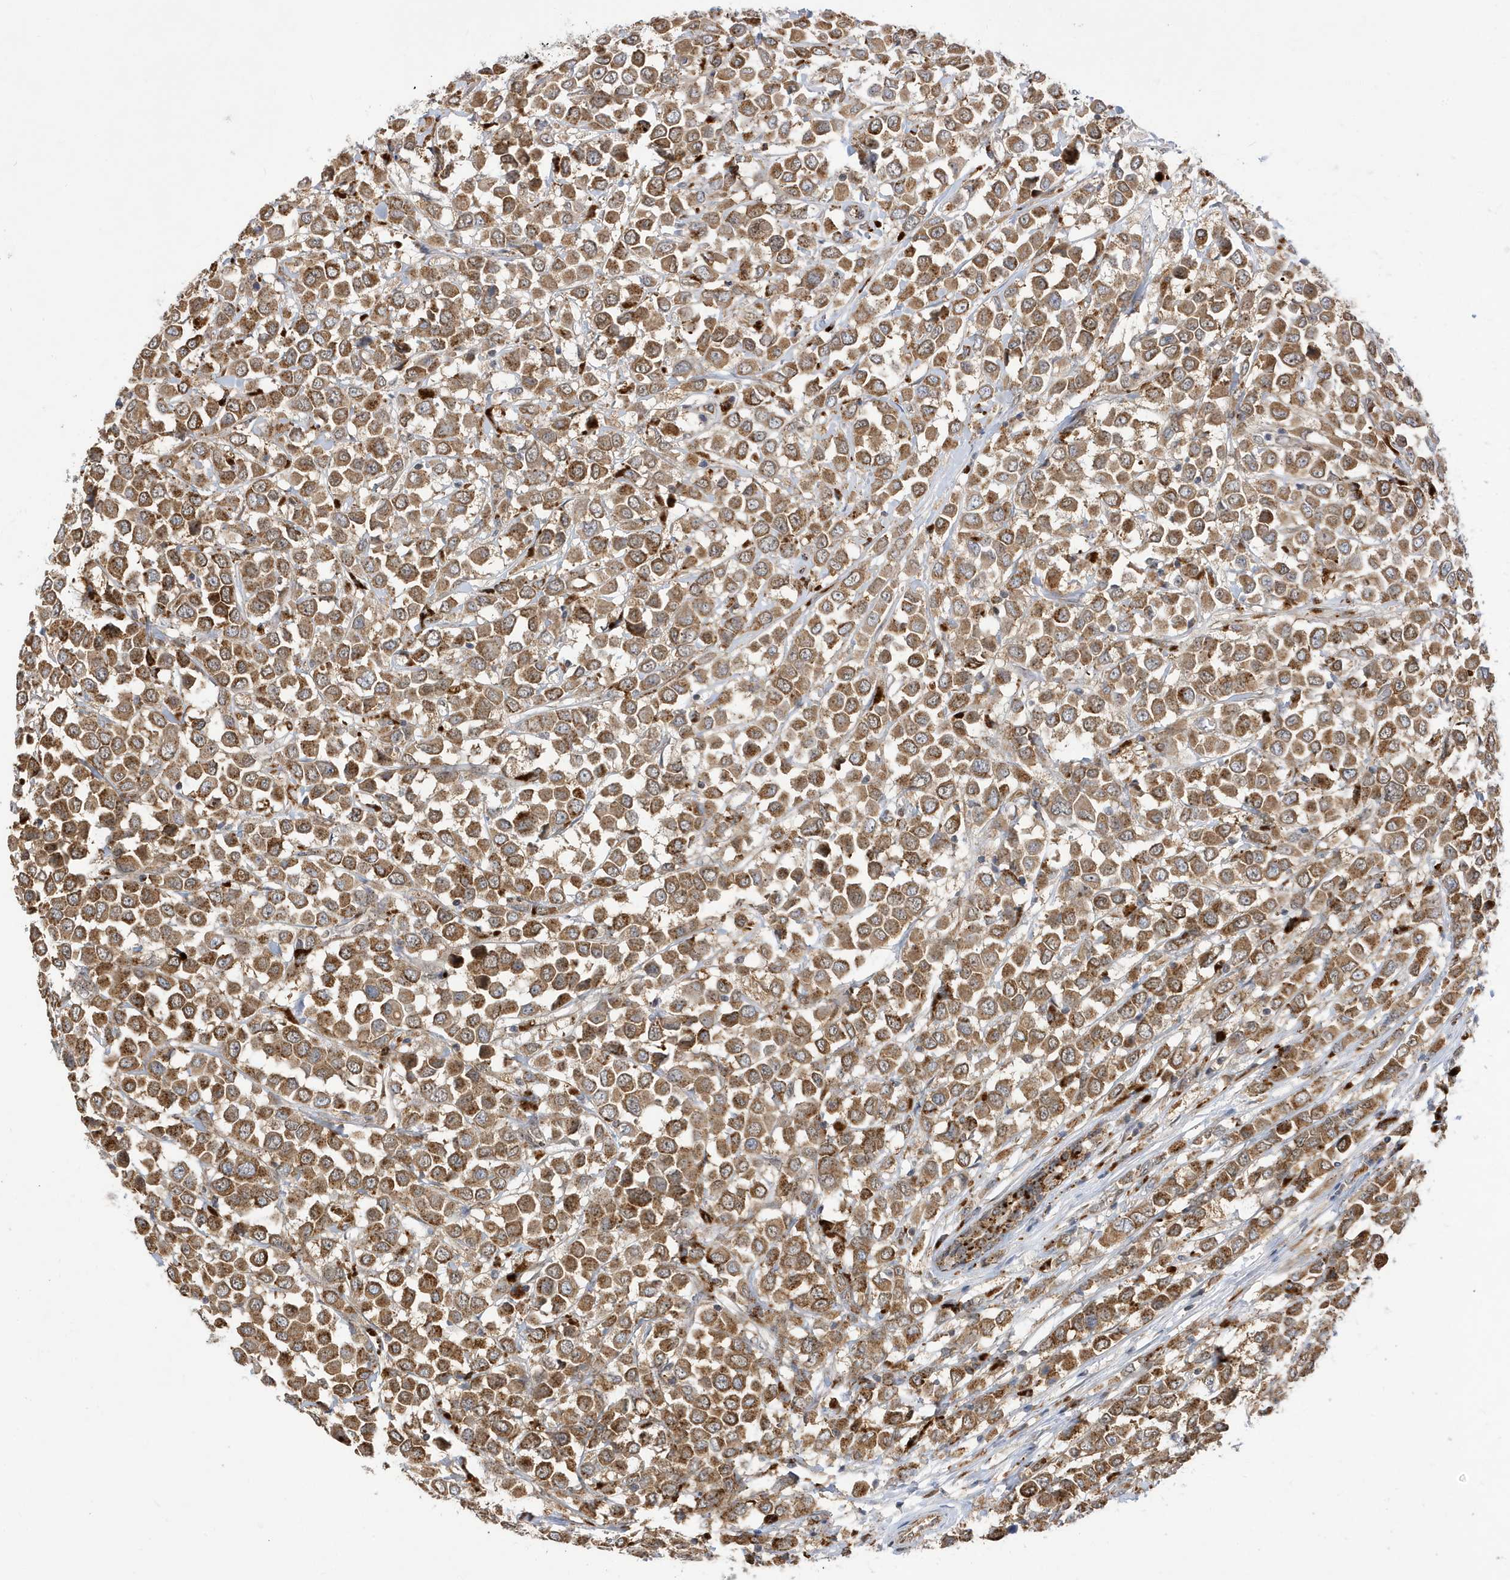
{"staining": {"intensity": "moderate", "quantity": ">75%", "location": "cytoplasmic/membranous"}, "tissue": "breast cancer", "cell_type": "Tumor cells", "image_type": "cancer", "snomed": [{"axis": "morphology", "description": "Duct carcinoma"}, {"axis": "topography", "description": "Breast"}], "caption": "IHC photomicrograph of neoplastic tissue: human breast intraductal carcinoma stained using immunohistochemistry (IHC) demonstrates medium levels of moderate protein expression localized specifically in the cytoplasmic/membranous of tumor cells, appearing as a cytoplasmic/membranous brown color.", "gene": "ZNF507", "patient": {"sex": "female", "age": 61}}